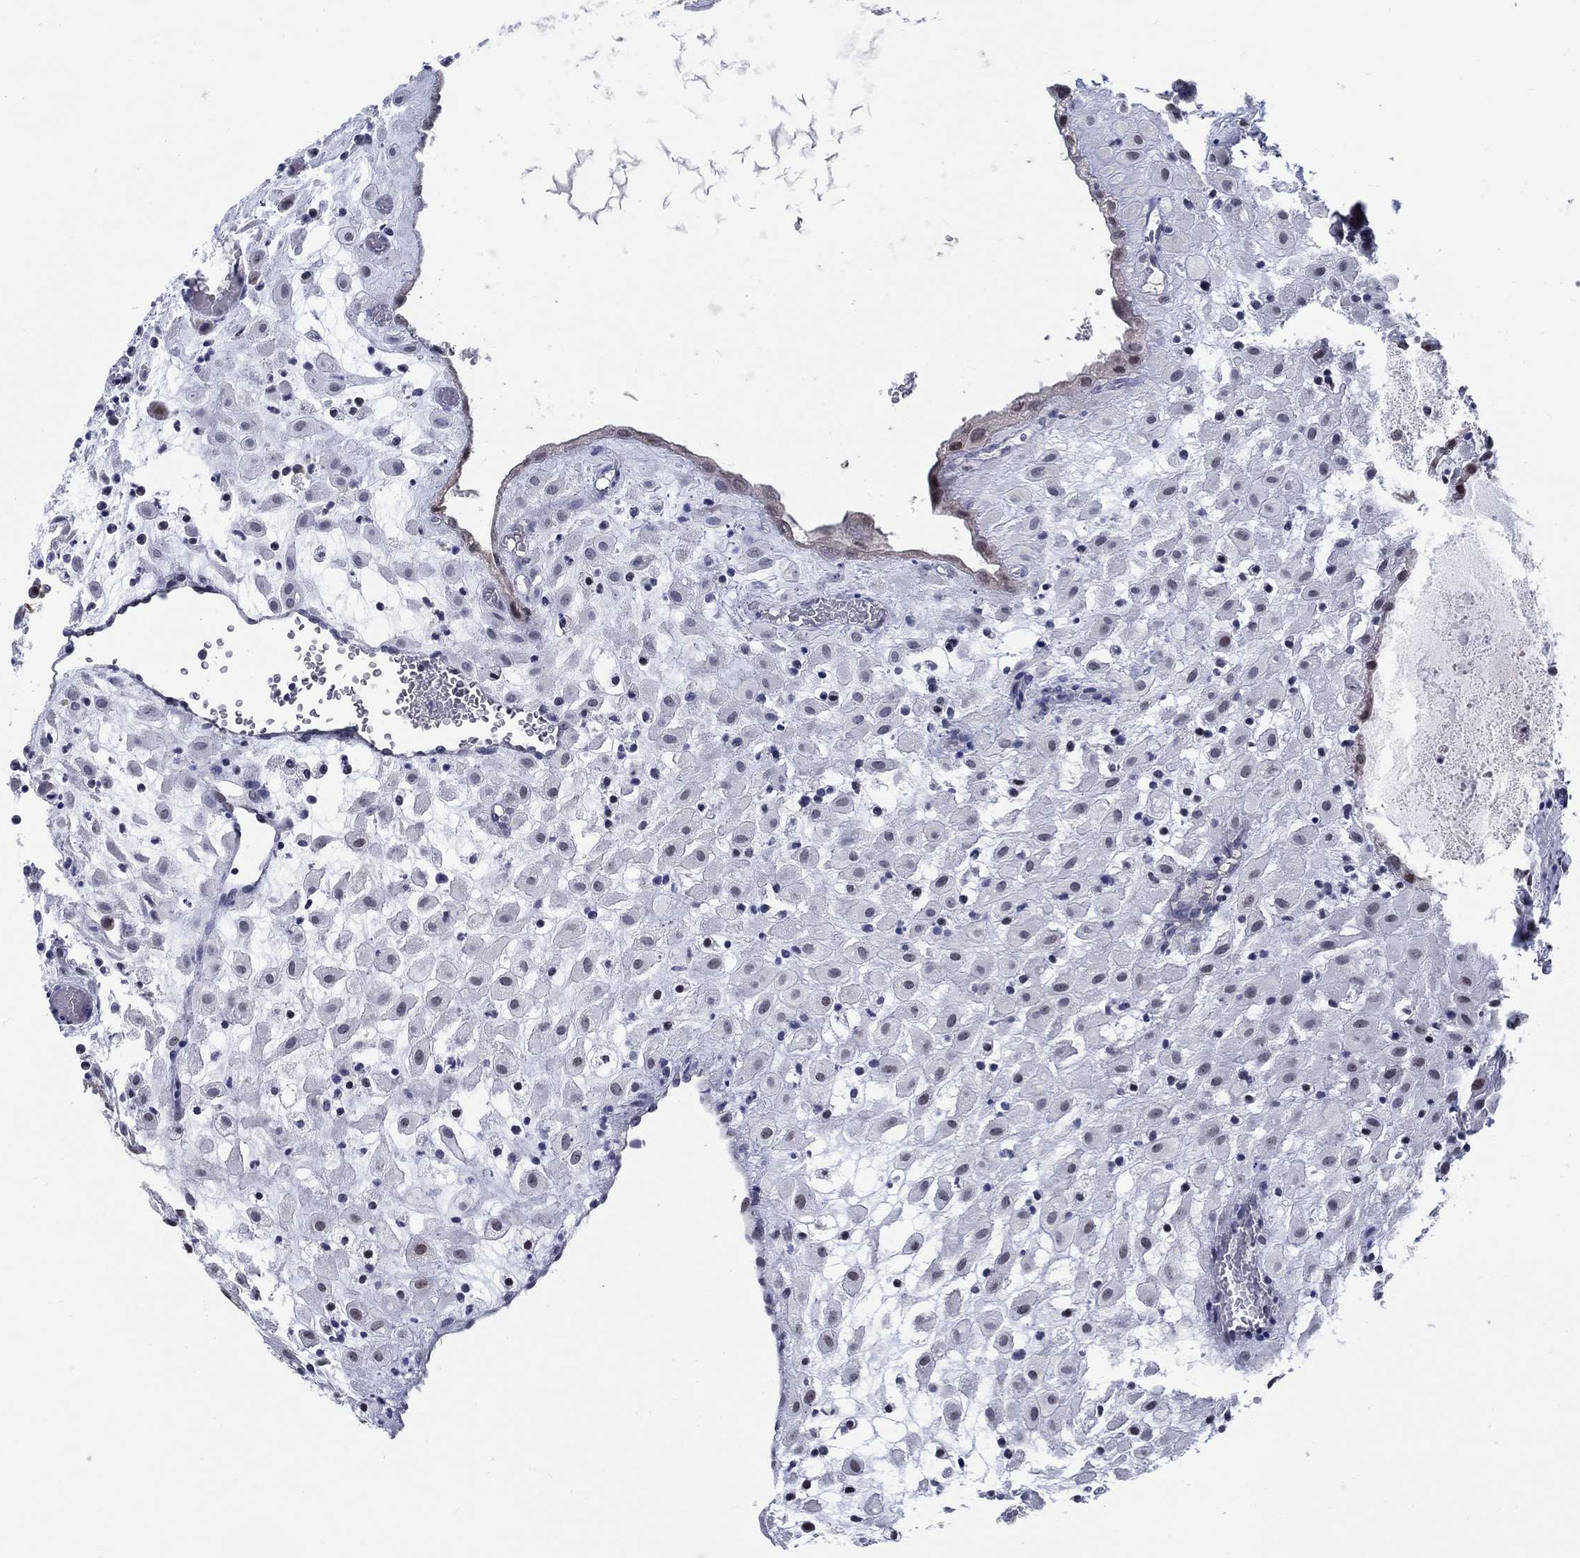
{"staining": {"intensity": "strong", "quantity": "<25%", "location": "nuclear"}, "tissue": "placenta", "cell_type": "Decidual cells", "image_type": "normal", "snomed": [{"axis": "morphology", "description": "Normal tissue, NOS"}, {"axis": "topography", "description": "Placenta"}], "caption": "A medium amount of strong nuclear expression is identified in approximately <25% of decidual cells in normal placenta.", "gene": "C16orf46", "patient": {"sex": "female", "age": 24}}